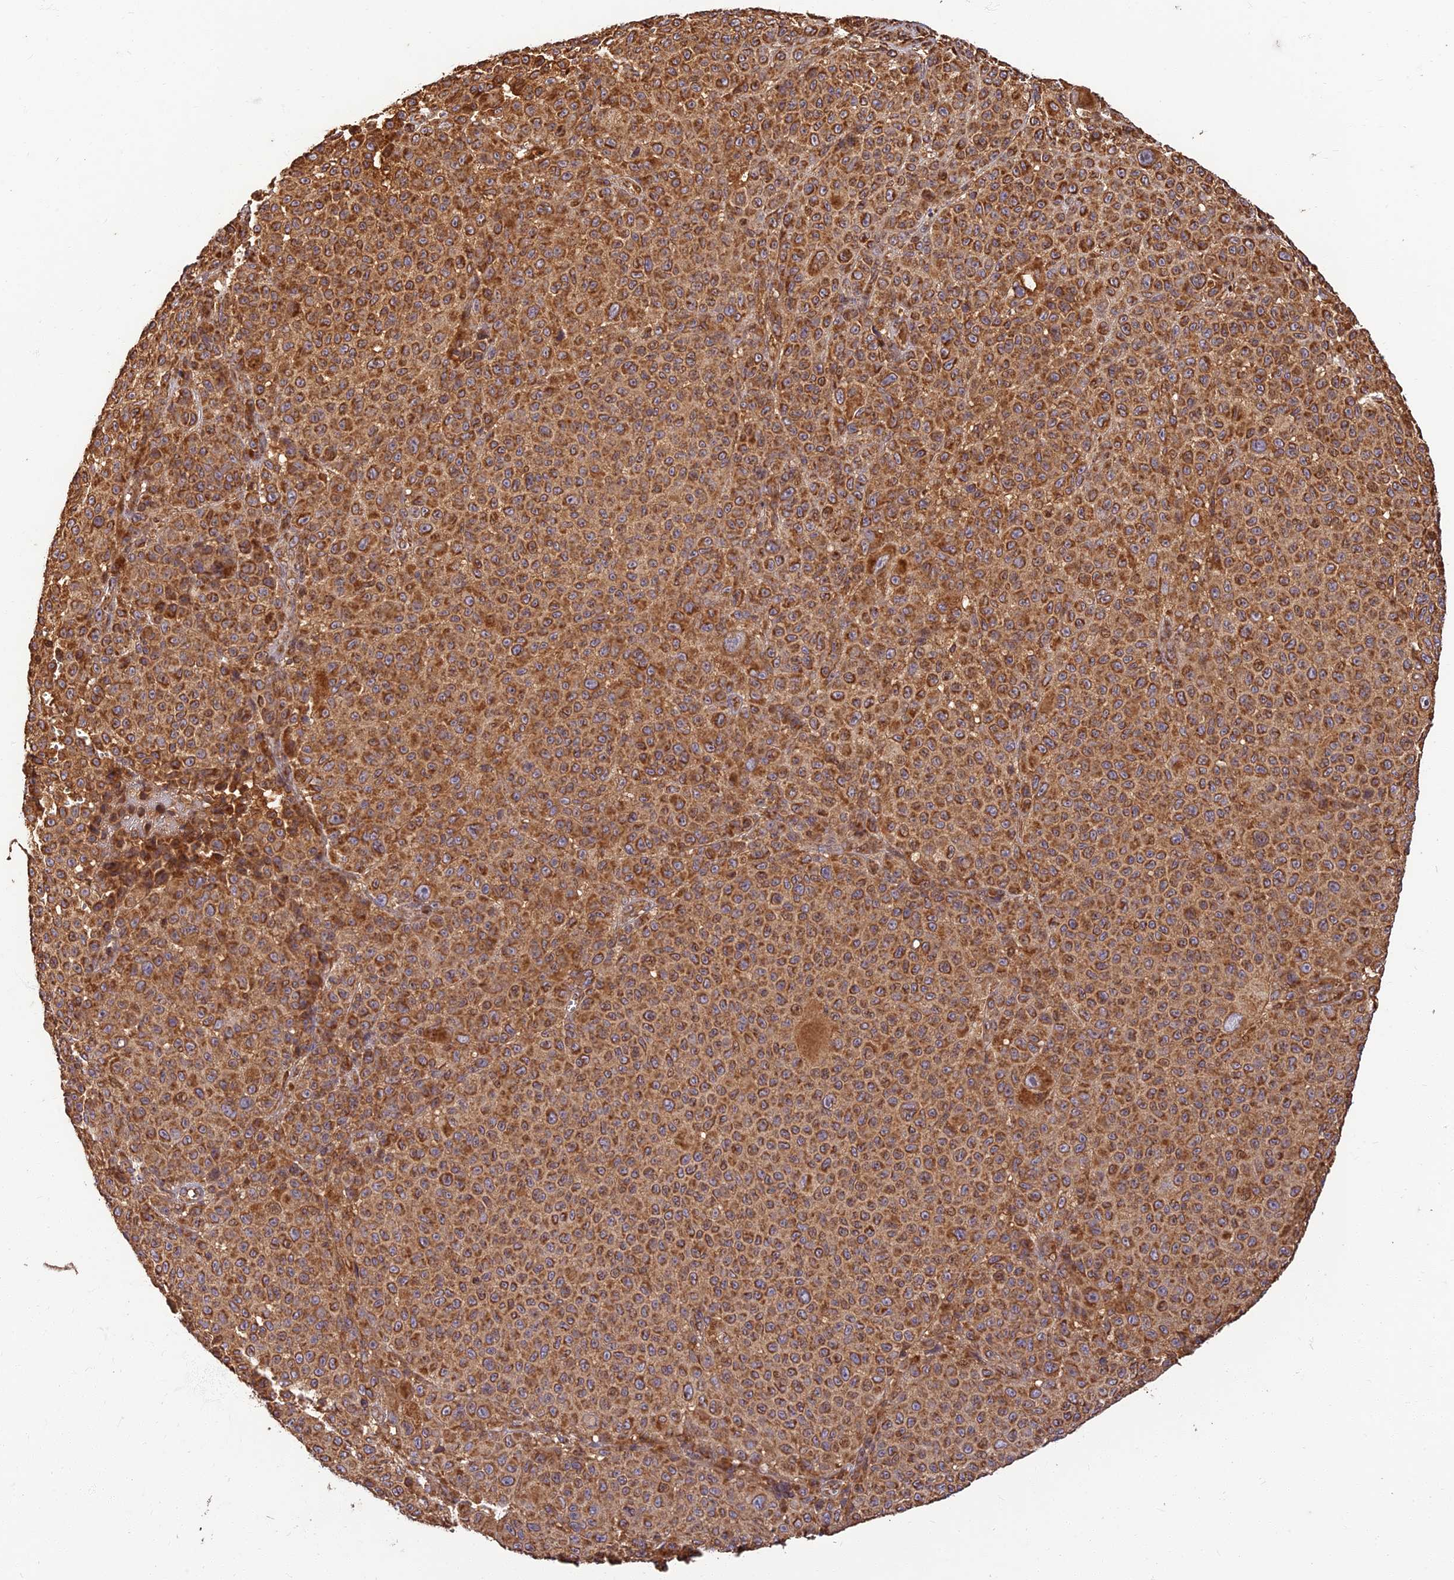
{"staining": {"intensity": "moderate", "quantity": ">75%", "location": "cytoplasmic/membranous"}, "tissue": "melanoma", "cell_type": "Tumor cells", "image_type": "cancer", "snomed": [{"axis": "morphology", "description": "Malignant melanoma, NOS"}, {"axis": "topography", "description": "Skin"}], "caption": "A photomicrograph showing moderate cytoplasmic/membranous positivity in about >75% of tumor cells in malignant melanoma, as visualized by brown immunohistochemical staining.", "gene": "CORO1C", "patient": {"sex": "female", "age": 94}}